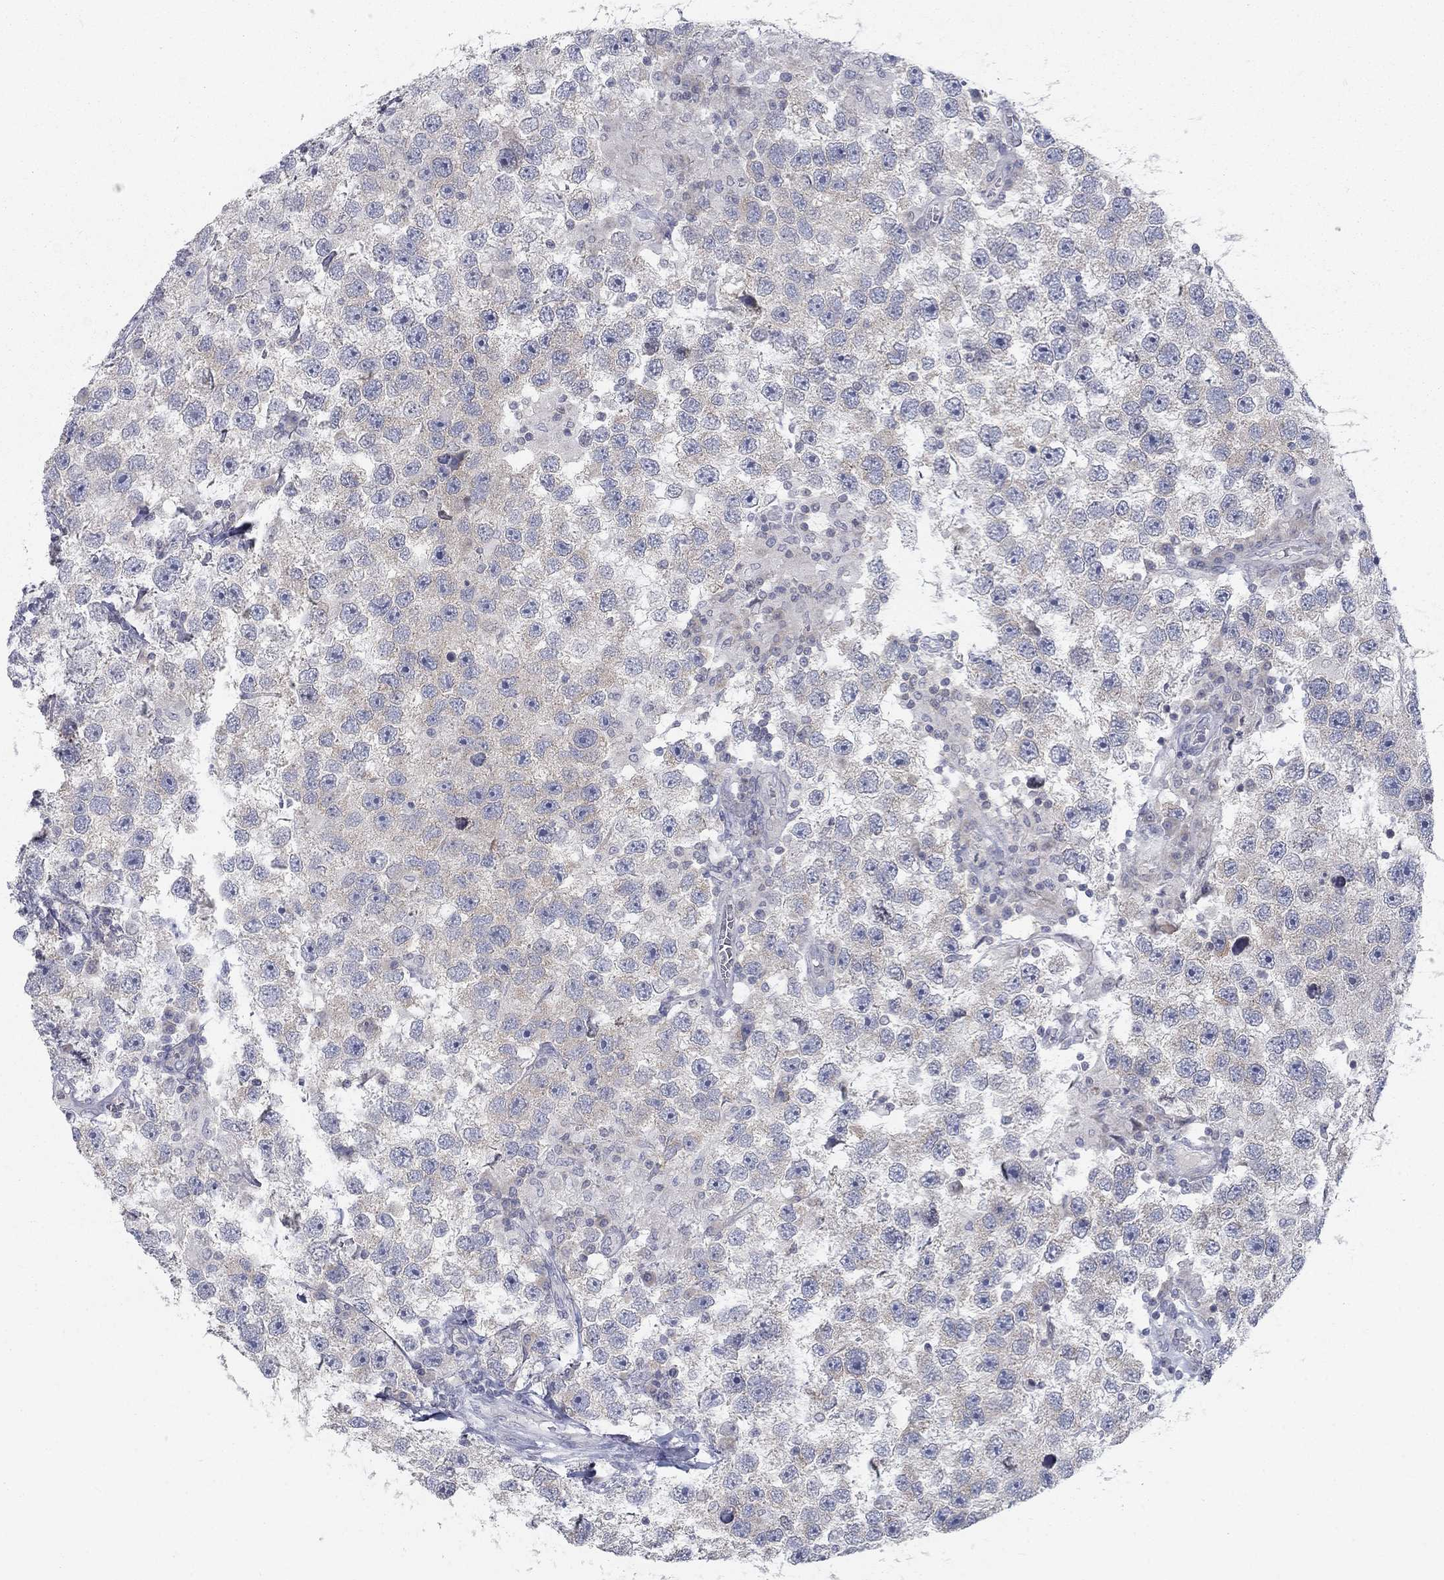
{"staining": {"intensity": "negative", "quantity": "none", "location": "none"}, "tissue": "testis cancer", "cell_type": "Tumor cells", "image_type": "cancer", "snomed": [{"axis": "morphology", "description": "Seminoma, NOS"}, {"axis": "topography", "description": "Testis"}], "caption": "An image of seminoma (testis) stained for a protein shows no brown staining in tumor cells.", "gene": "ATP1A3", "patient": {"sex": "male", "age": 26}}